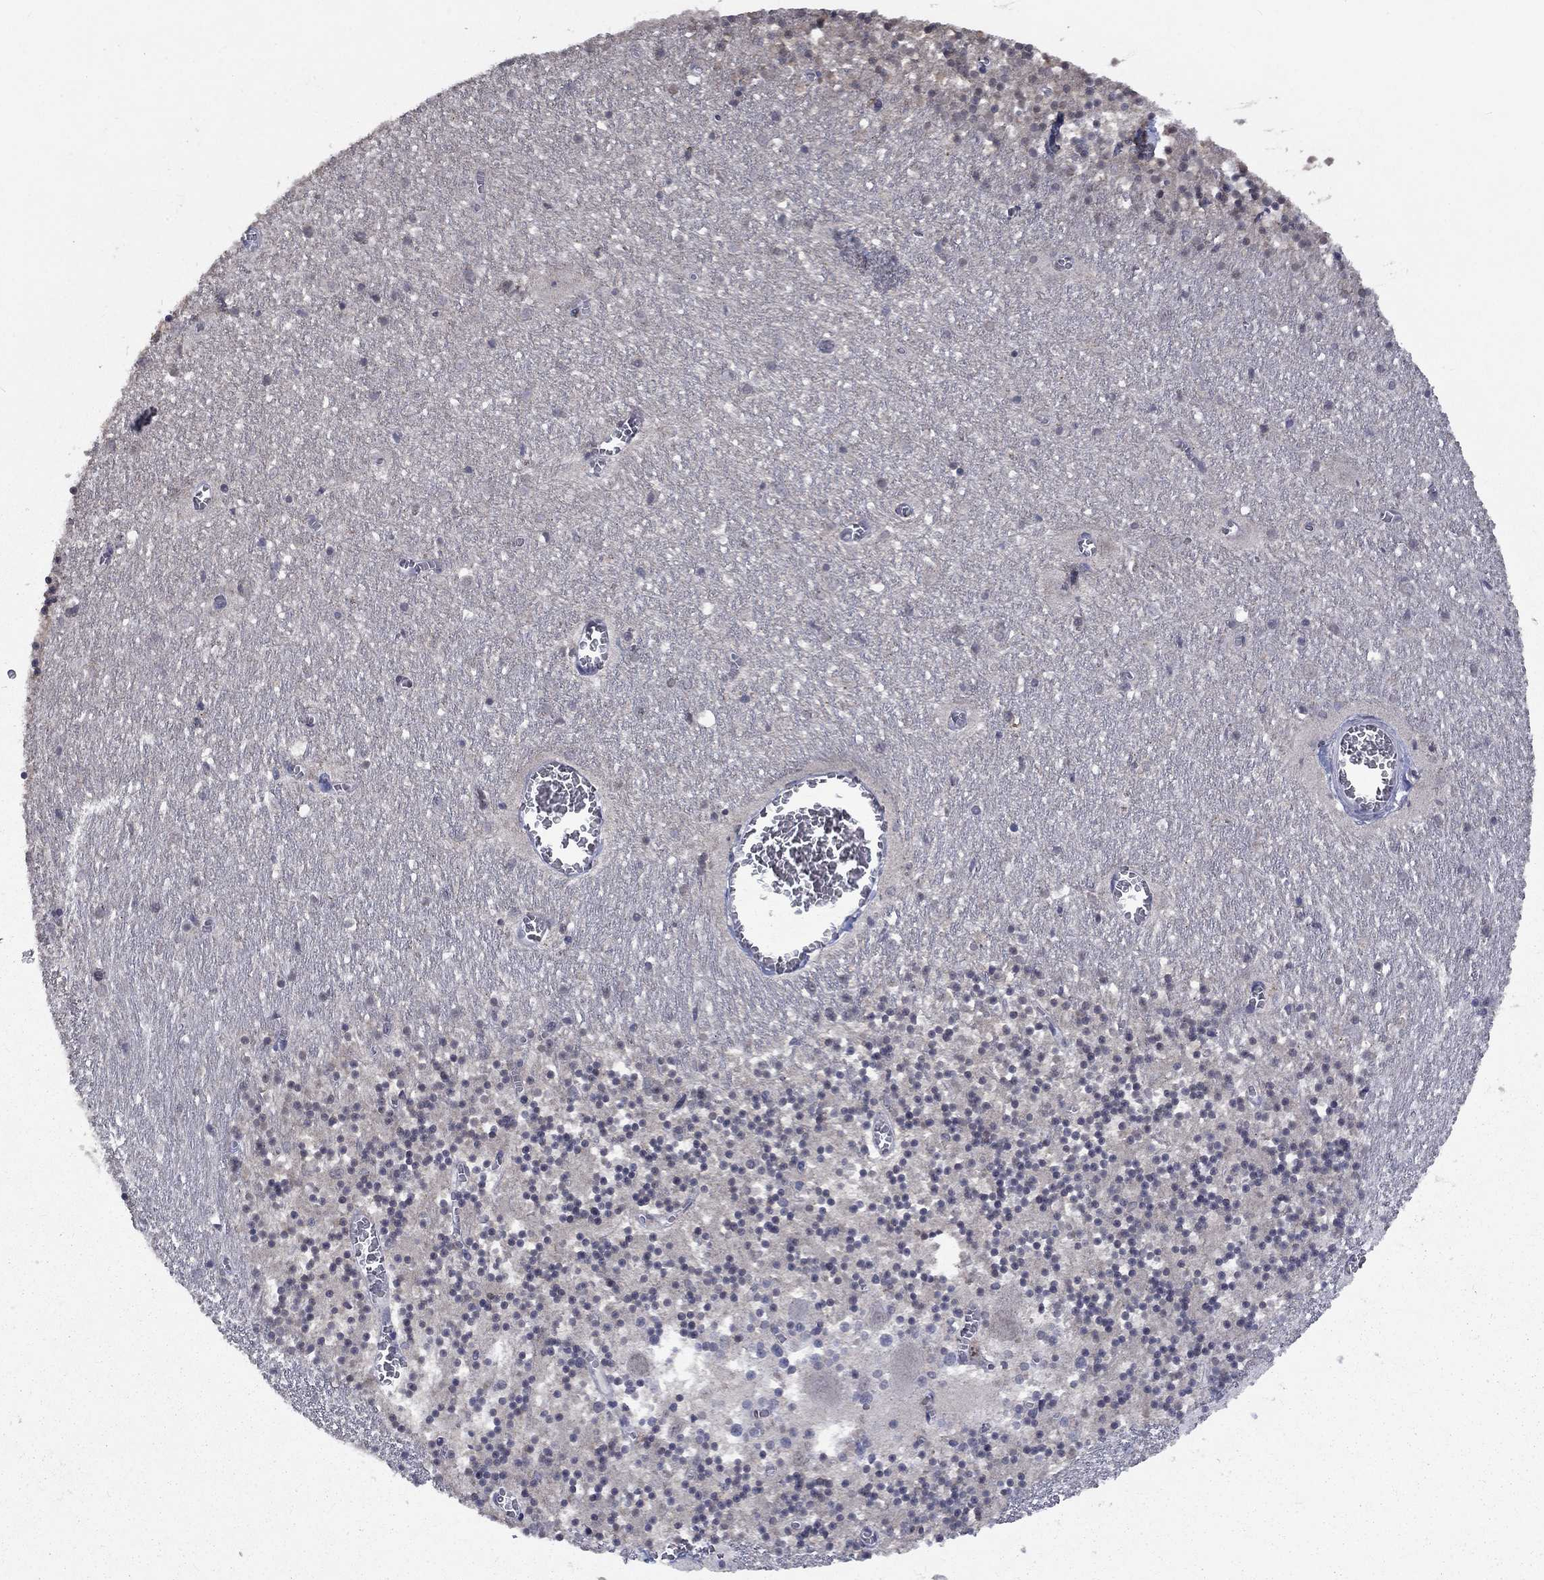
{"staining": {"intensity": "weak", "quantity": "<25%", "location": "nuclear"}, "tissue": "cerebellum", "cell_type": "Cells in granular layer", "image_type": "normal", "snomed": [{"axis": "morphology", "description": "Normal tissue, NOS"}, {"axis": "topography", "description": "Cerebellum"}], "caption": "This is an immunohistochemistry photomicrograph of unremarkable human cerebellum. There is no expression in cells in granular layer.", "gene": "SPATA33", "patient": {"sex": "female", "age": 64}}